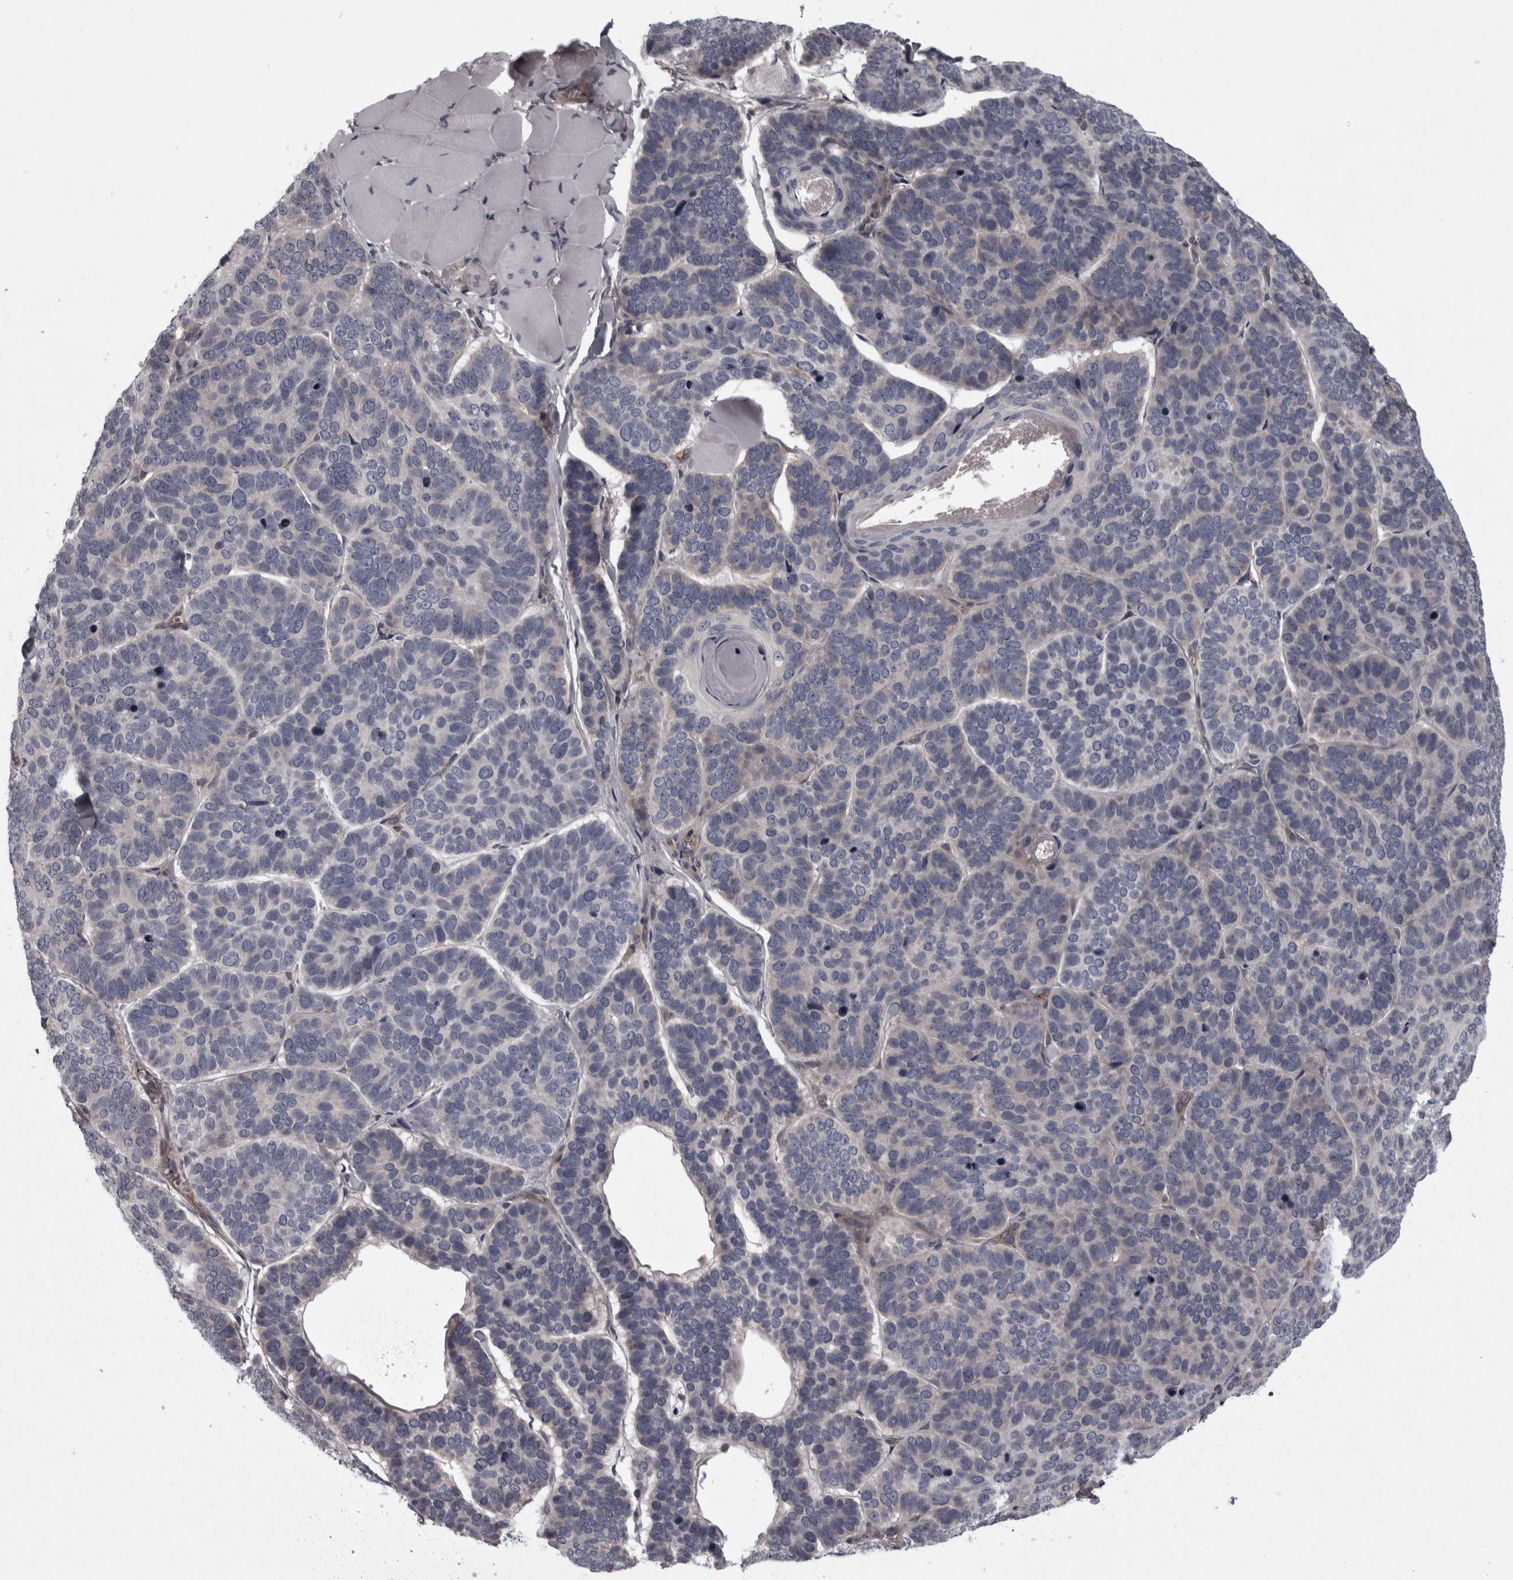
{"staining": {"intensity": "negative", "quantity": "none", "location": "none"}, "tissue": "skin cancer", "cell_type": "Tumor cells", "image_type": "cancer", "snomed": [{"axis": "morphology", "description": "Basal cell carcinoma"}, {"axis": "topography", "description": "Skin"}], "caption": "Micrograph shows no protein positivity in tumor cells of skin basal cell carcinoma tissue.", "gene": "RSU1", "patient": {"sex": "male", "age": 62}}